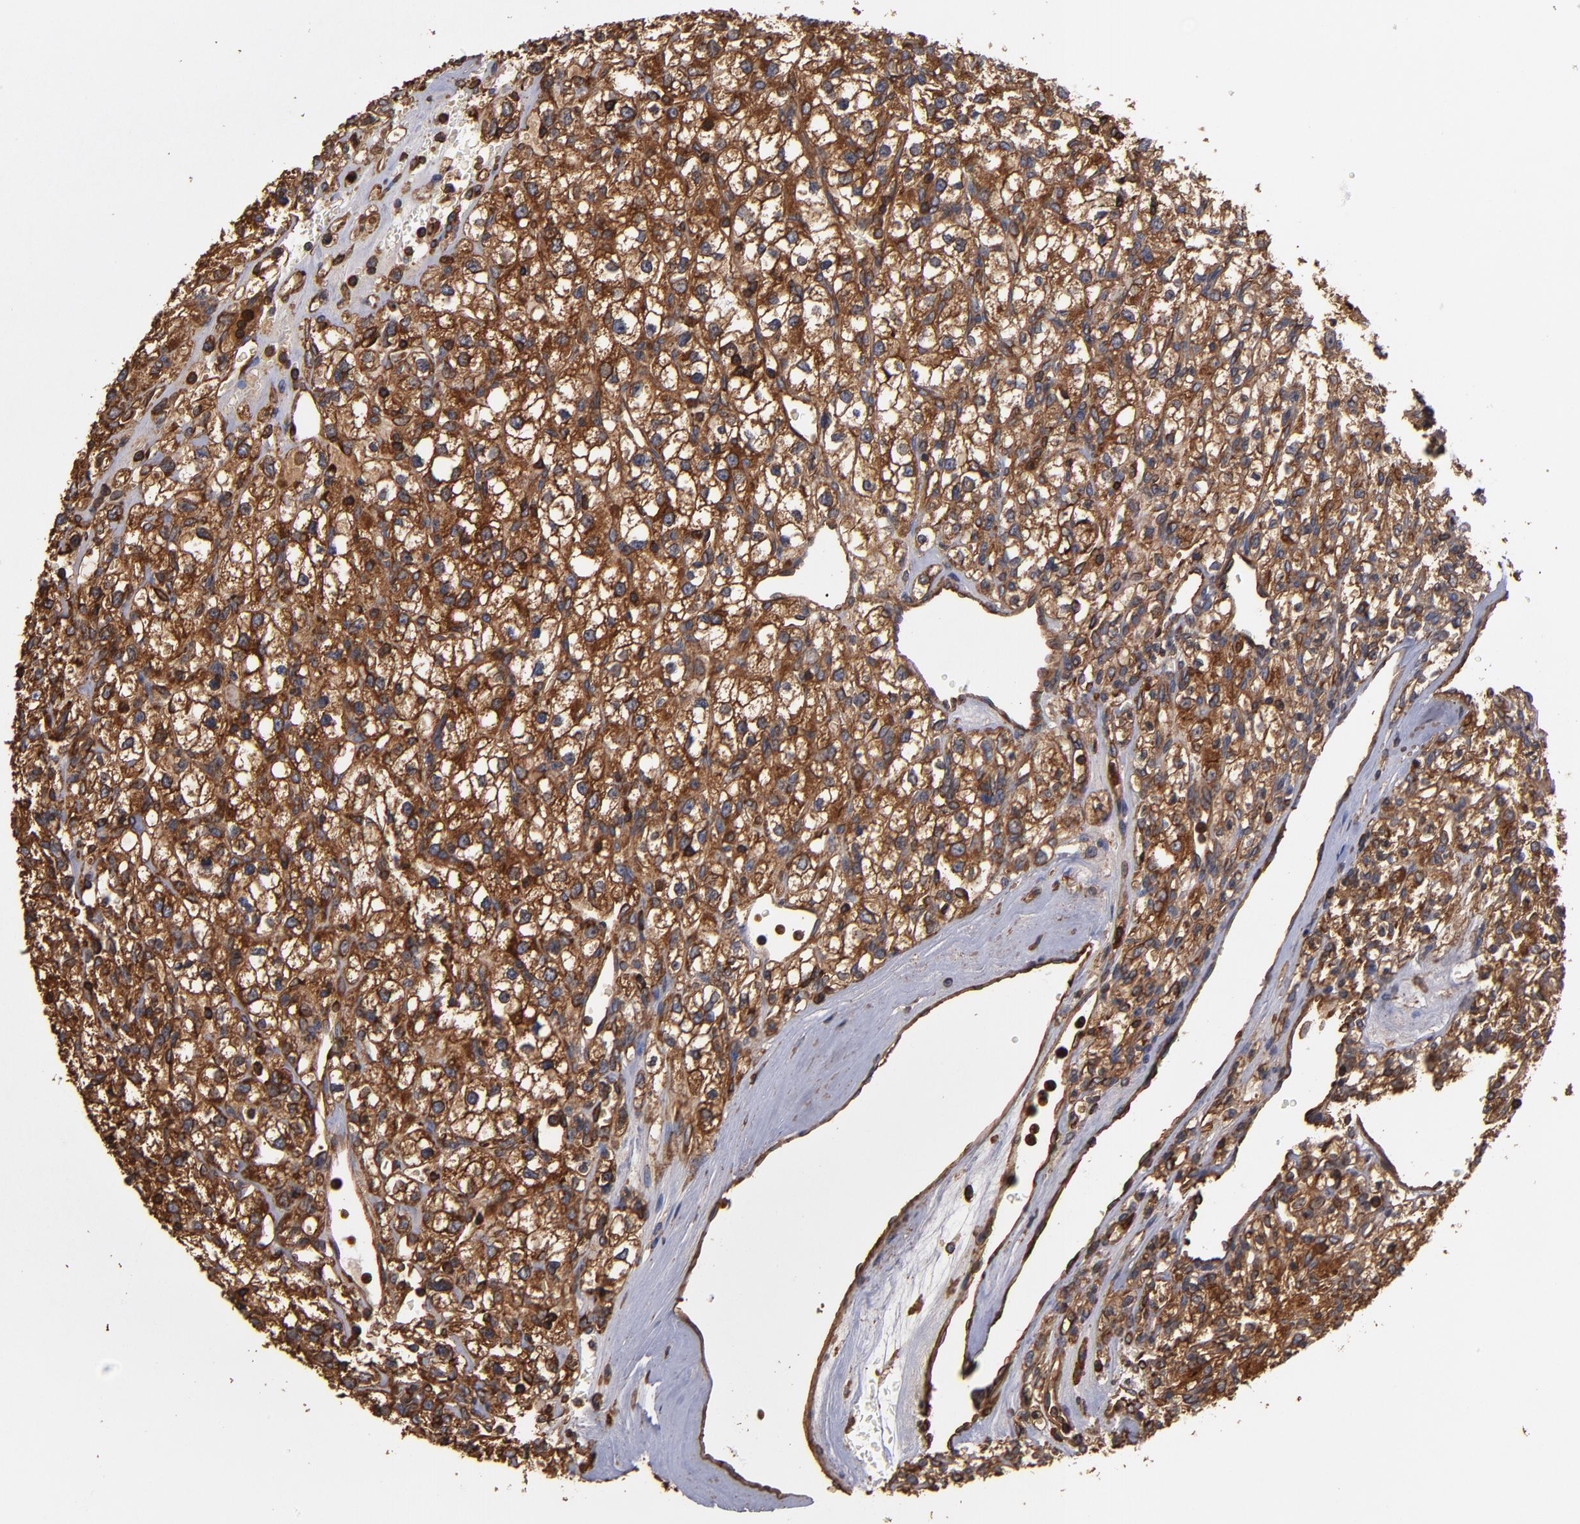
{"staining": {"intensity": "moderate", "quantity": ">75%", "location": "cytoplasmic/membranous"}, "tissue": "renal cancer", "cell_type": "Tumor cells", "image_type": "cancer", "snomed": [{"axis": "morphology", "description": "Adenocarcinoma, NOS"}, {"axis": "topography", "description": "Kidney"}], "caption": "Tumor cells display moderate cytoplasmic/membranous staining in approximately >75% of cells in adenocarcinoma (renal). Immunohistochemistry stains the protein in brown and the nuclei are stained blue.", "gene": "ACTN4", "patient": {"sex": "female", "age": 62}}